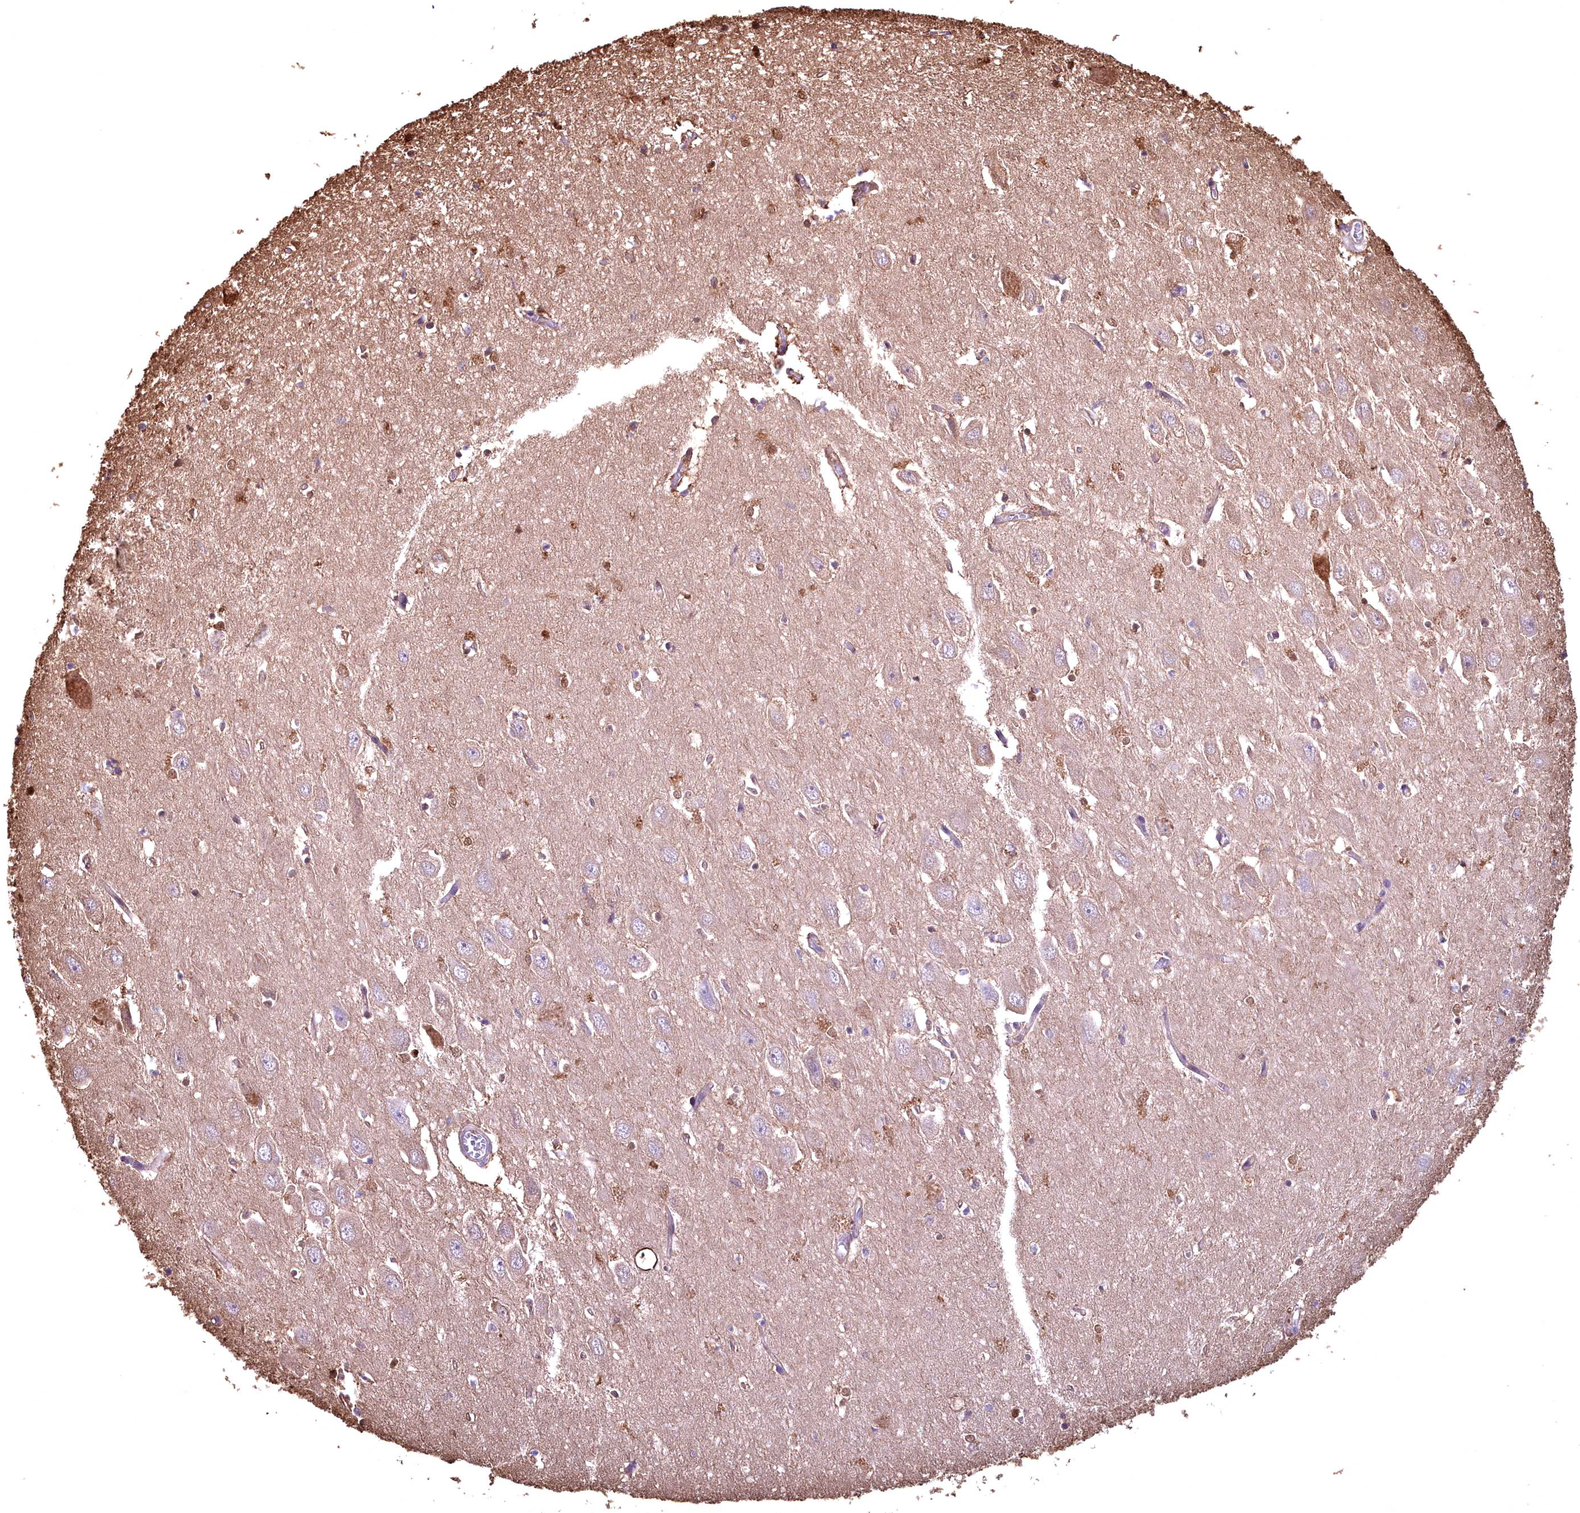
{"staining": {"intensity": "negative", "quantity": "none", "location": "none"}, "tissue": "hippocampus", "cell_type": "Glial cells", "image_type": "normal", "snomed": [{"axis": "morphology", "description": "Normal tissue, NOS"}, {"axis": "topography", "description": "Hippocampus"}], "caption": "Human hippocampus stained for a protein using immunohistochemistry (IHC) exhibits no expression in glial cells.", "gene": "GAPDH", "patient": {"sex": "female", "age": 64}}